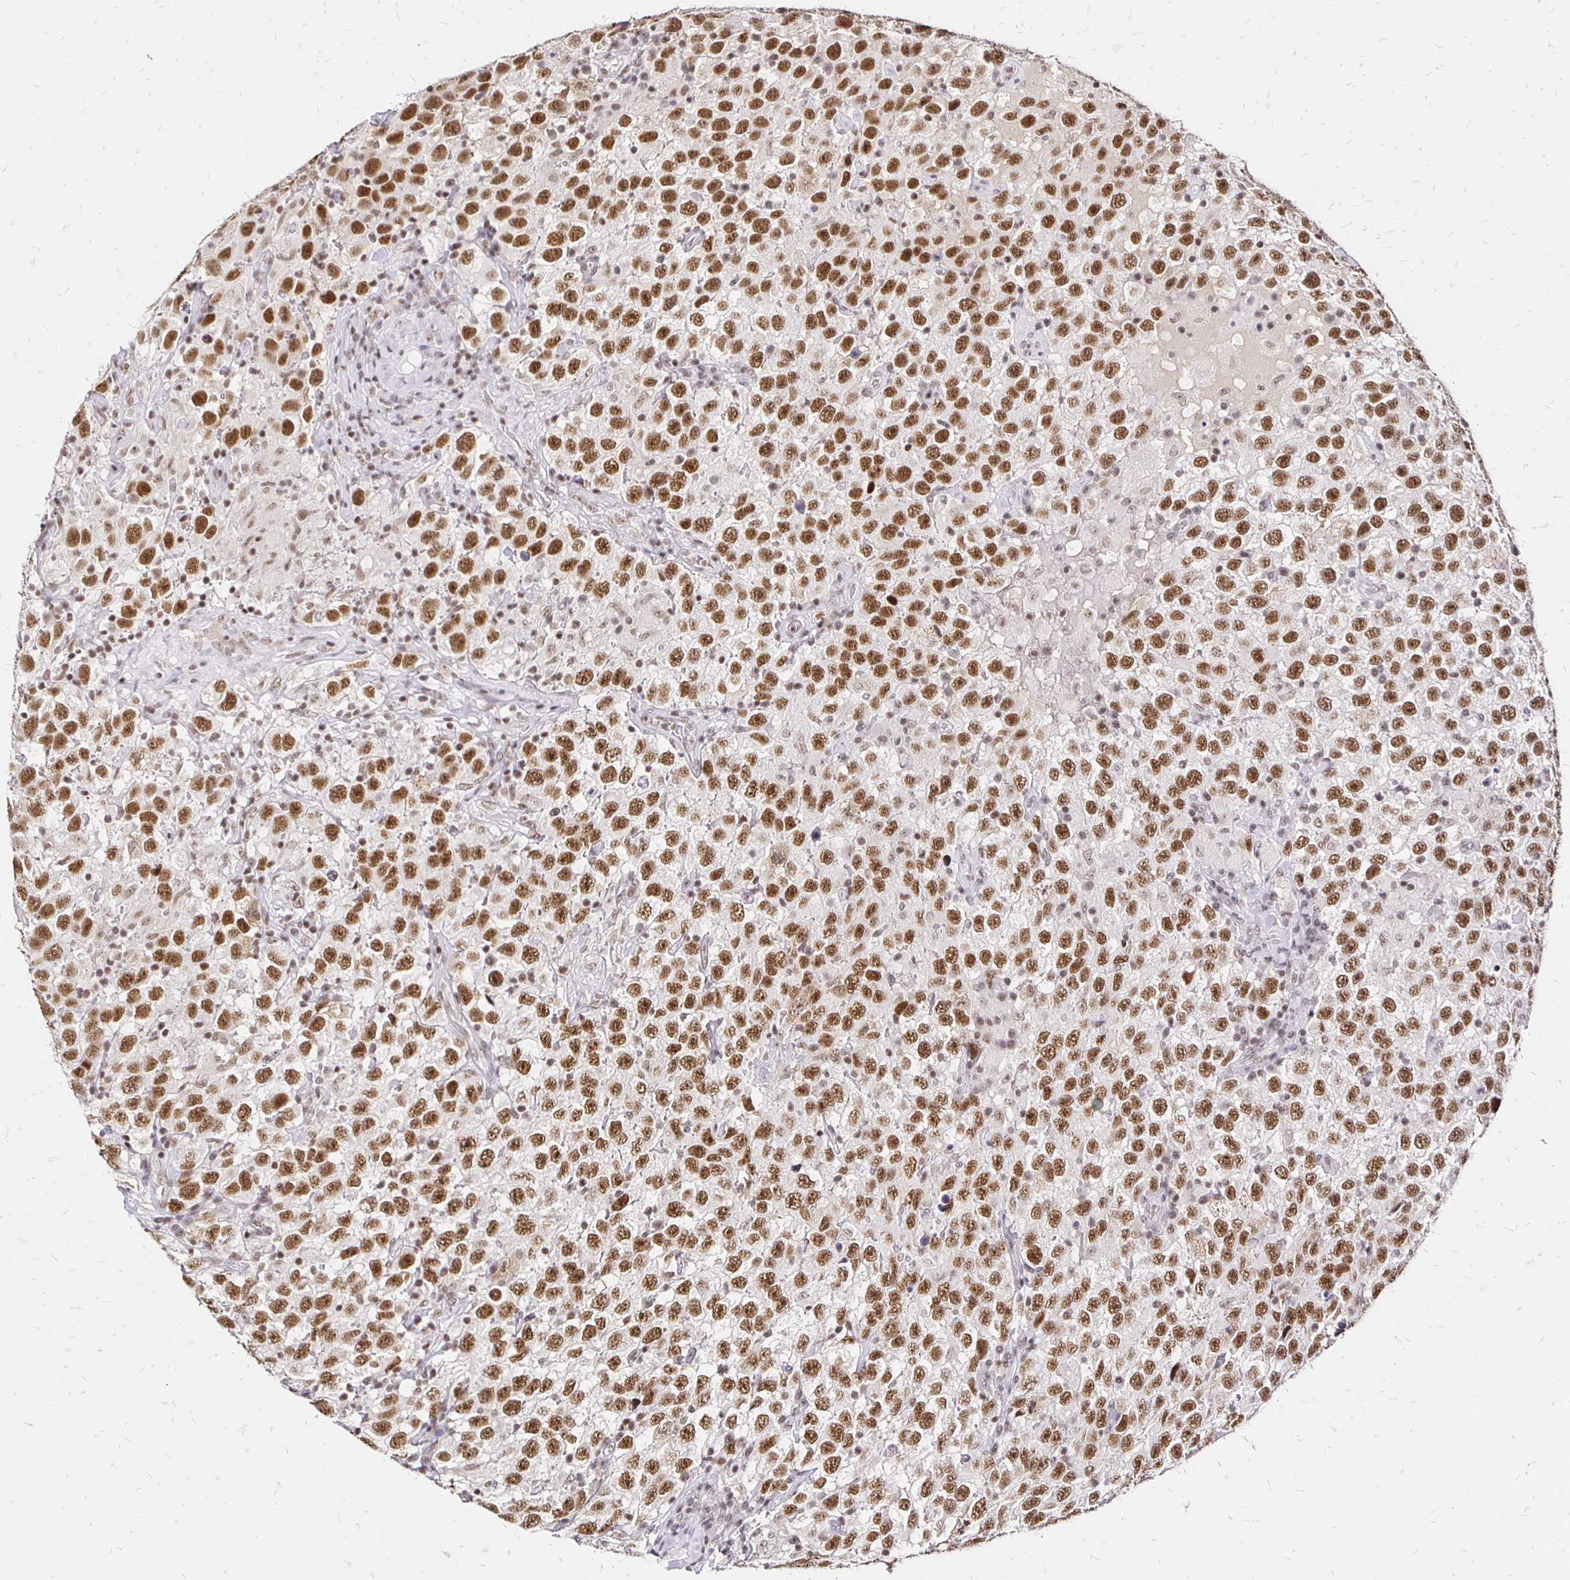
{"staining": {"intensity": "moderate", "quantity": ">75%", "location": "nuclear"}, "tissue": "testis cancer", "cell_type": "Tumor cells", "image_type": "cancer", "snomed": [{"axis": "morphology", "description": "Seminoma, NOS"}, {"axis": "topography", "description": "Testis"}], "caption": "Immunohistochemistry (IHC) image of testis cancer (seminoma) stained for a protein (brown), which exhibits medium levels of moderate nuclear positivity in approximately >75% of tumor cells.", "gene": "SIN3A", "patient": {"sex": "male", "age": 41}}